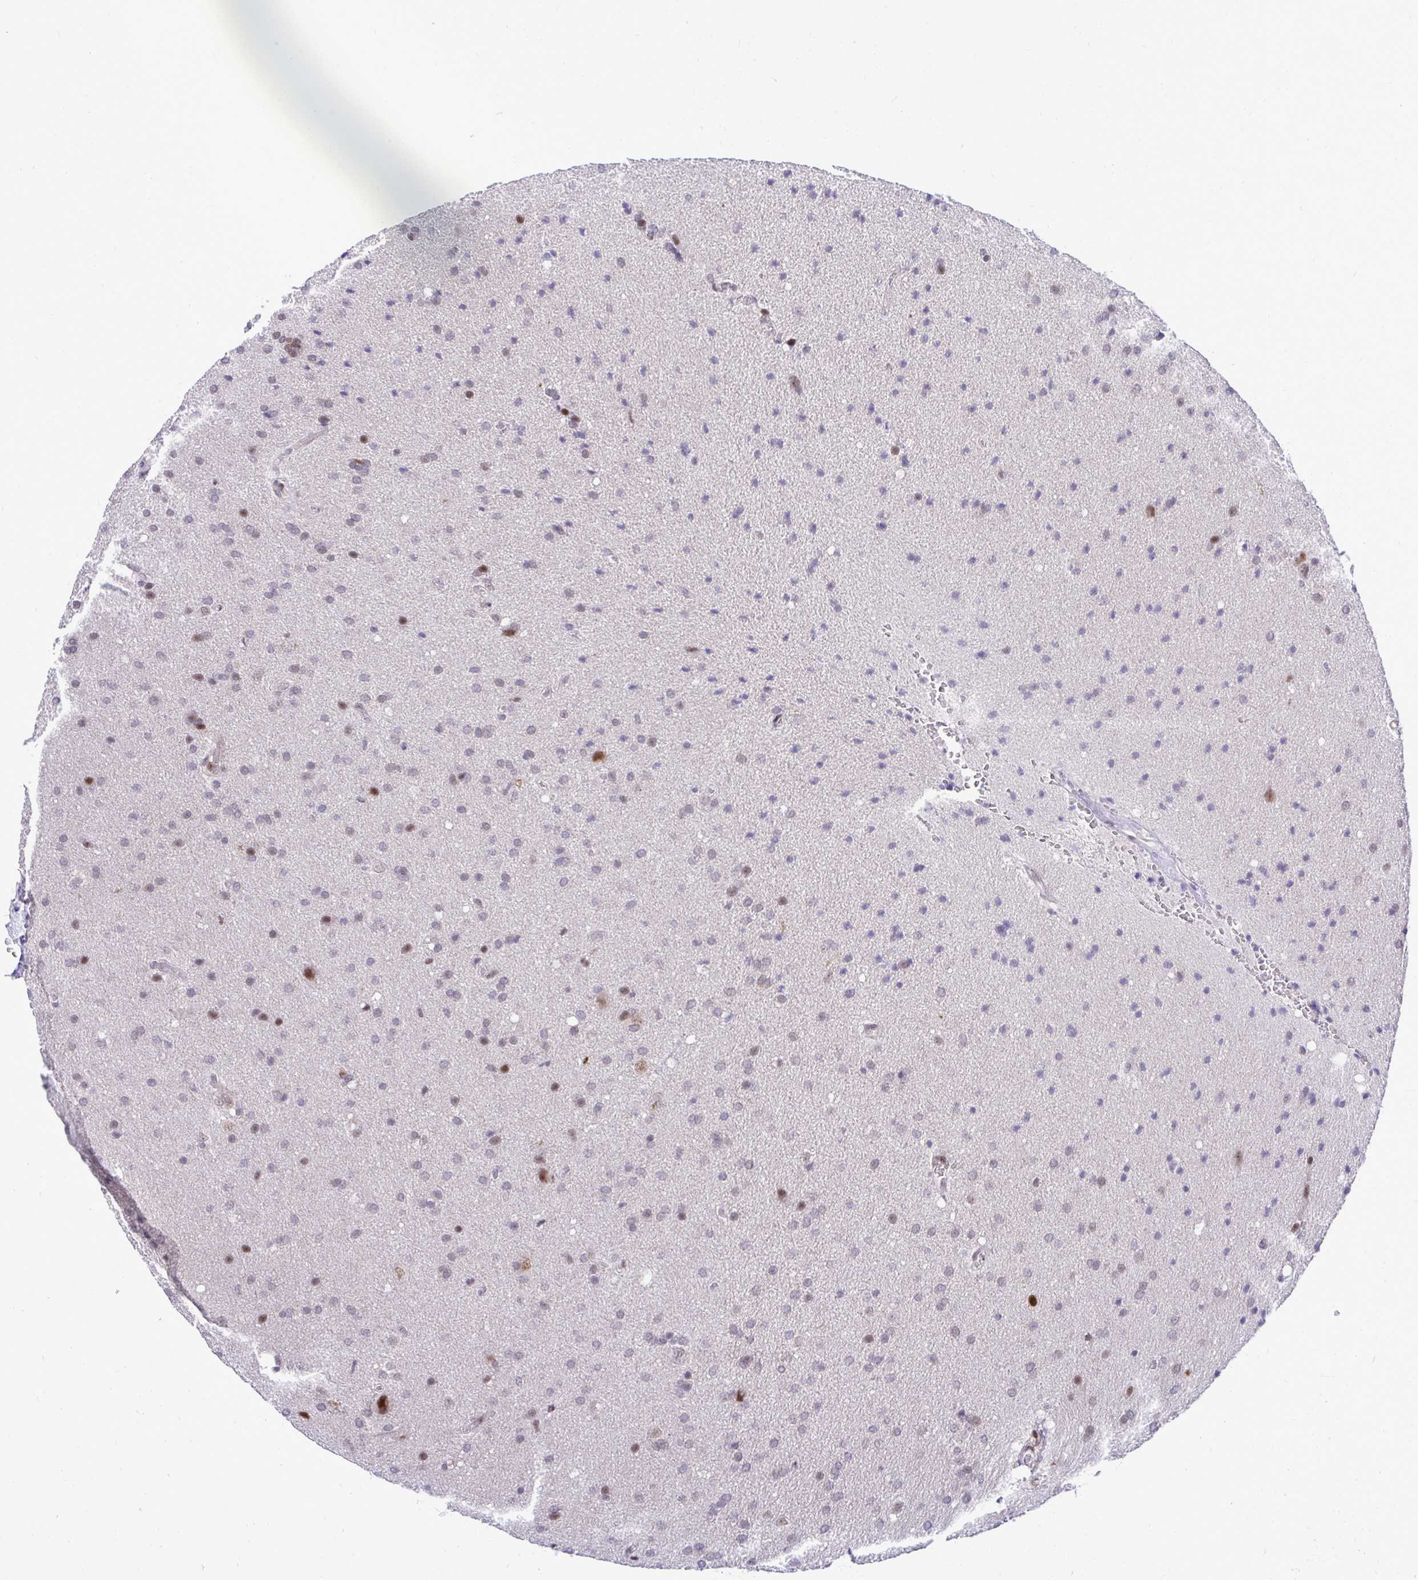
{"staining": {"intensity": "moderate", "quantity": "<25%", "location": "nuclear"}, "tissue": "glioma", "cell_type": "Tumor cells", "image_type": "cancer", "snomed": [{"axis": "morphology", "description": "Glioma, malignant, Low grade"}, {"axis": "topography", "description": "Brain"}], "caption": "Immunohistochemical staining of human glioma displays low levels of moderate nuclear staining in approximately <25% of tumor cells.", "gene": "C14orf39", "patient": {"sex": "female", "age": 54}}